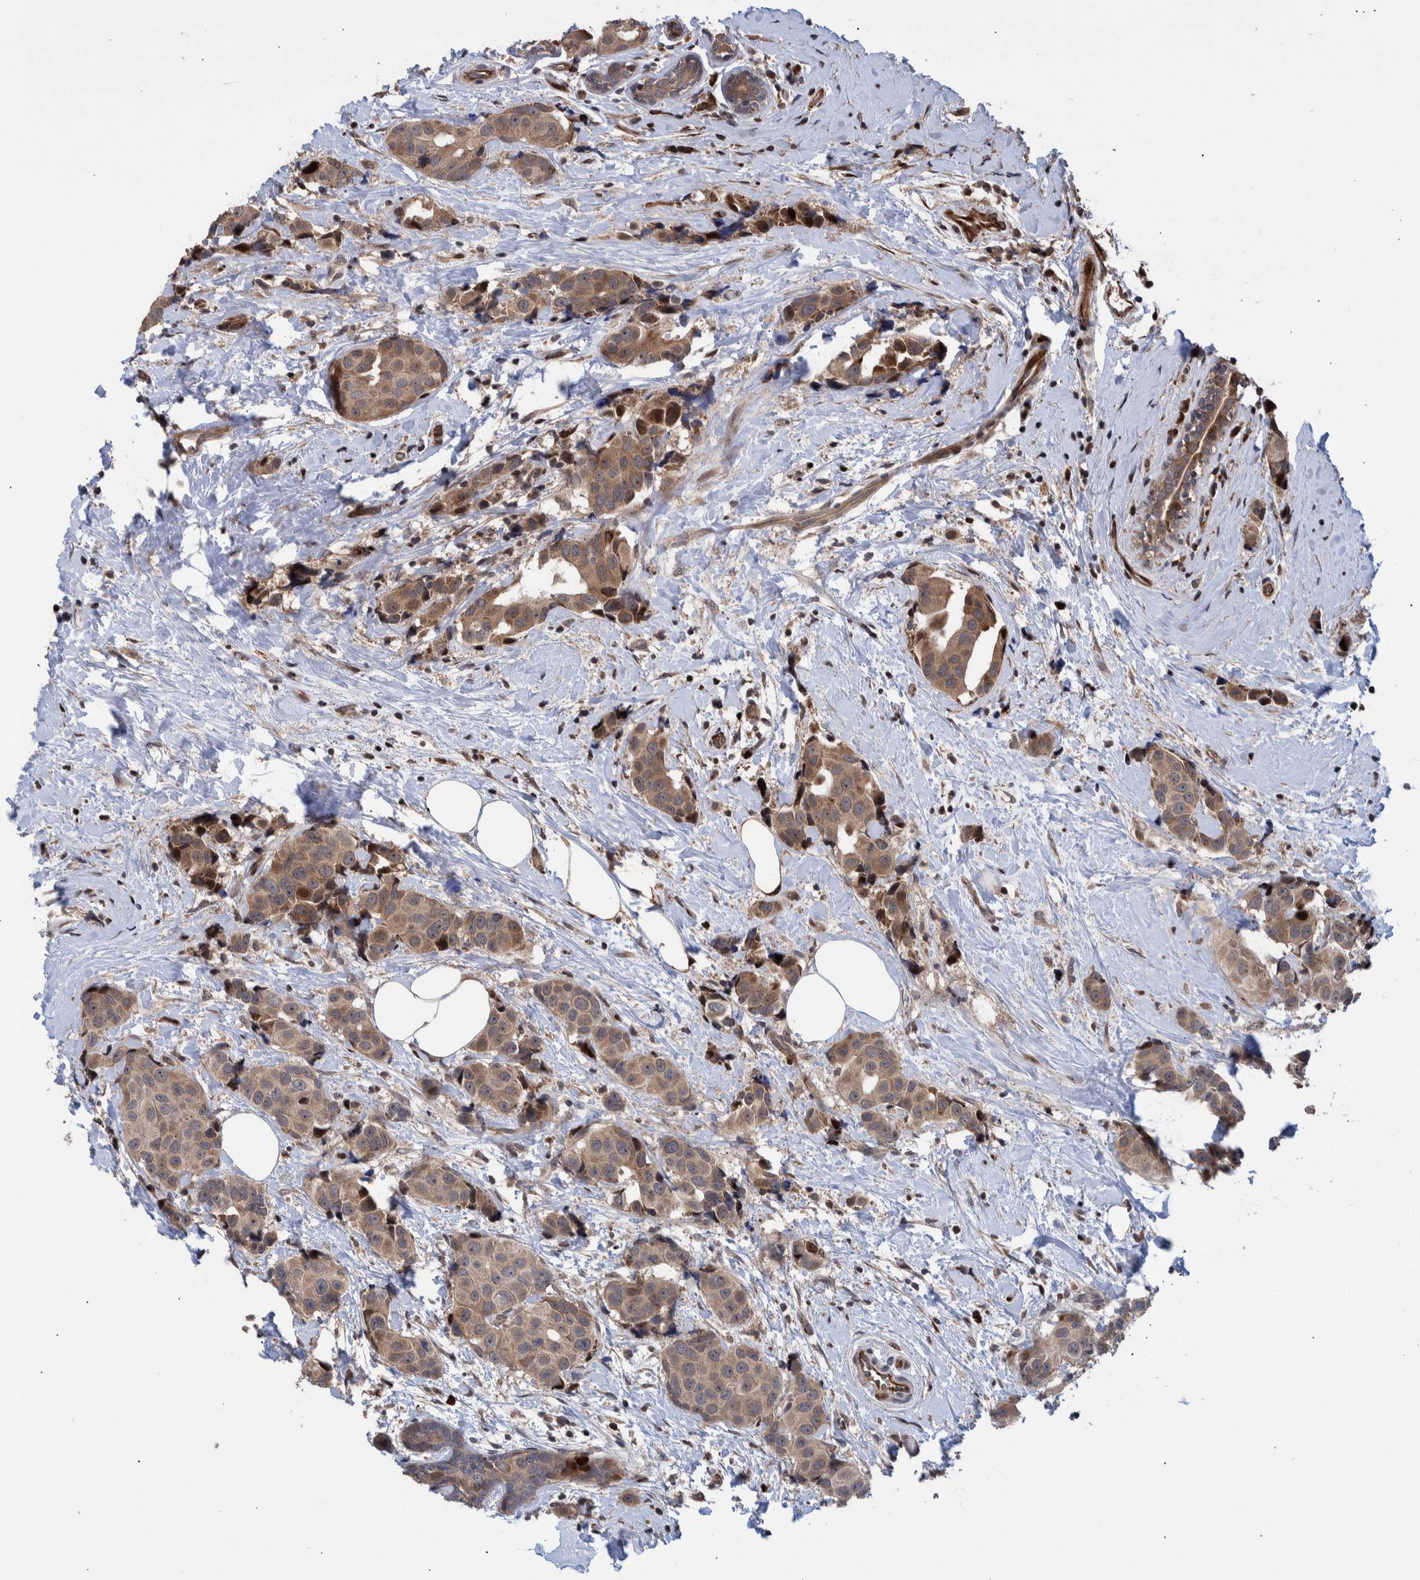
{"staining": {"intensity": "weak", "quantity": ">75%", "location": "cytoplasmic/membranous"}, "tissue": "breast cancer", "cell_type": "Tumor cells", "image_type": "cancer", "snomed": [{"axis": "morphology", "description": "Normal tissue, NOS"}, {"axis": "morphology", "description": "Duct carcinoma"}, {"axis": "topography", "description": "Breast"}], "caption": "Breast infiltrating ductal carcinoma stained for a protein shows weak cytoplasmic/membranous positivity in tumor cells.", "gene": "SHISA6", "patient": {"sex": "female", "age": 39}}